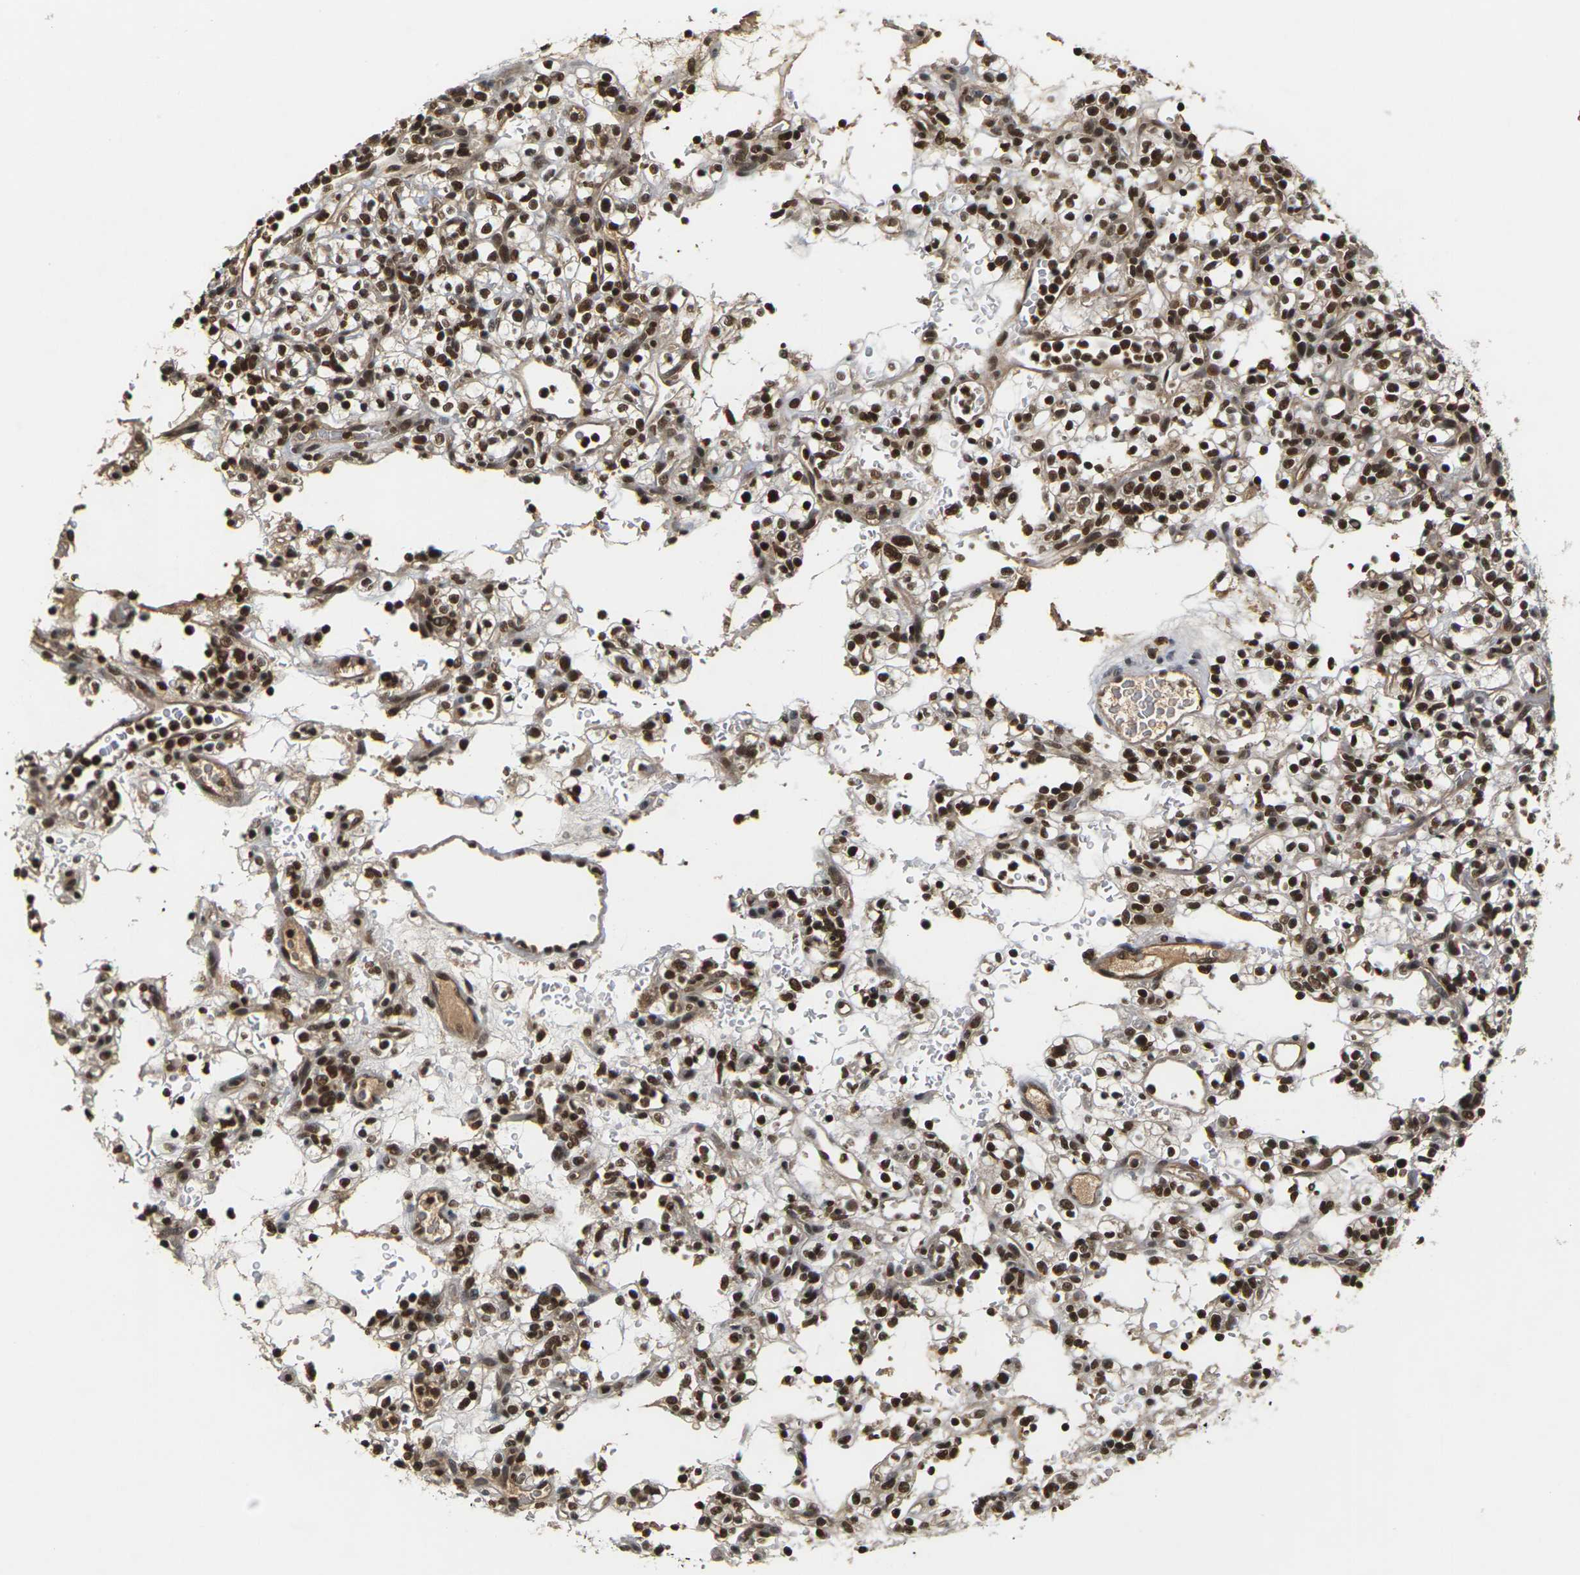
{"staining": {"intensity": "strong", "quantity": ">75%", "location": "nuclear"}, "tissue": "renal cancer", "cell_type": "Tumor cells", "image_type": "cancer", "snomed": [{"axis": "morphology", "description": "Normal tissue, NOS"}, {"axis": "morphology", "description": "Adenocarcinoma, NOS"}, {"axis": "topography", "description": "Kidney"}], "caption": "Renal cancer tissue exhibits strong nuclear staining in about >75% of tumor cells, visualized by immunohistochemistry.", "gene": "NELFA", "patient": {"sex": "female", "age": 72}}